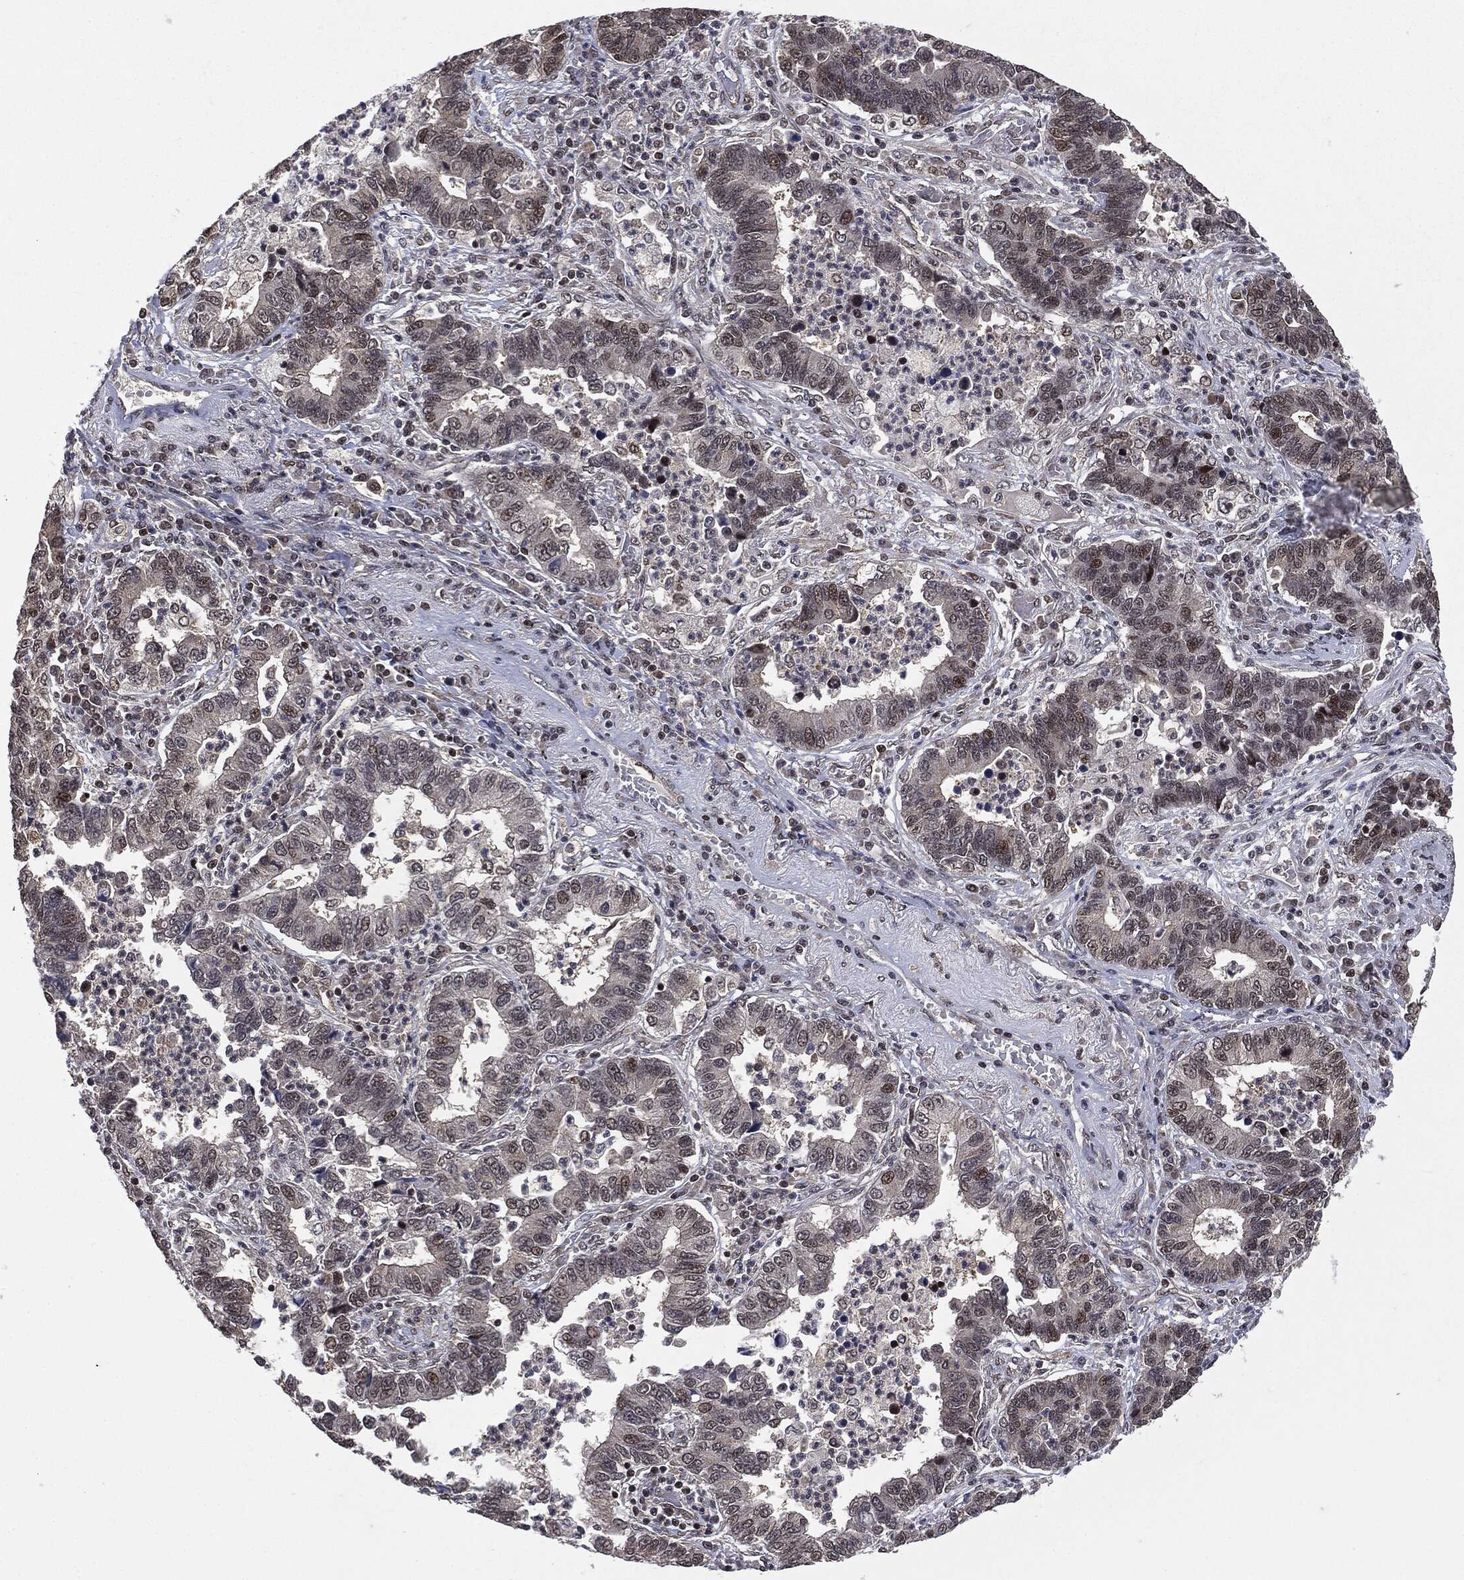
{"staining": {"intensity": "negative", "quantity": "none", "location": "none"}, "tissue": "lung cancer", "cell_type": "Tumor cells", "image_type": "cancer", "snomed": [{"axis": "morphology", "description": "Adenocarcinoma, NOS"}, {"axis": "topography", "description": "Lung"}], "caption": "Tumor cells are negative for protein expression in human adenocarcinoma (lung). (DAB immunohistochemistry with hematoxylin counter stain).", "gene": "PTPA", "patient": {"sex": "female", "age": 57}}